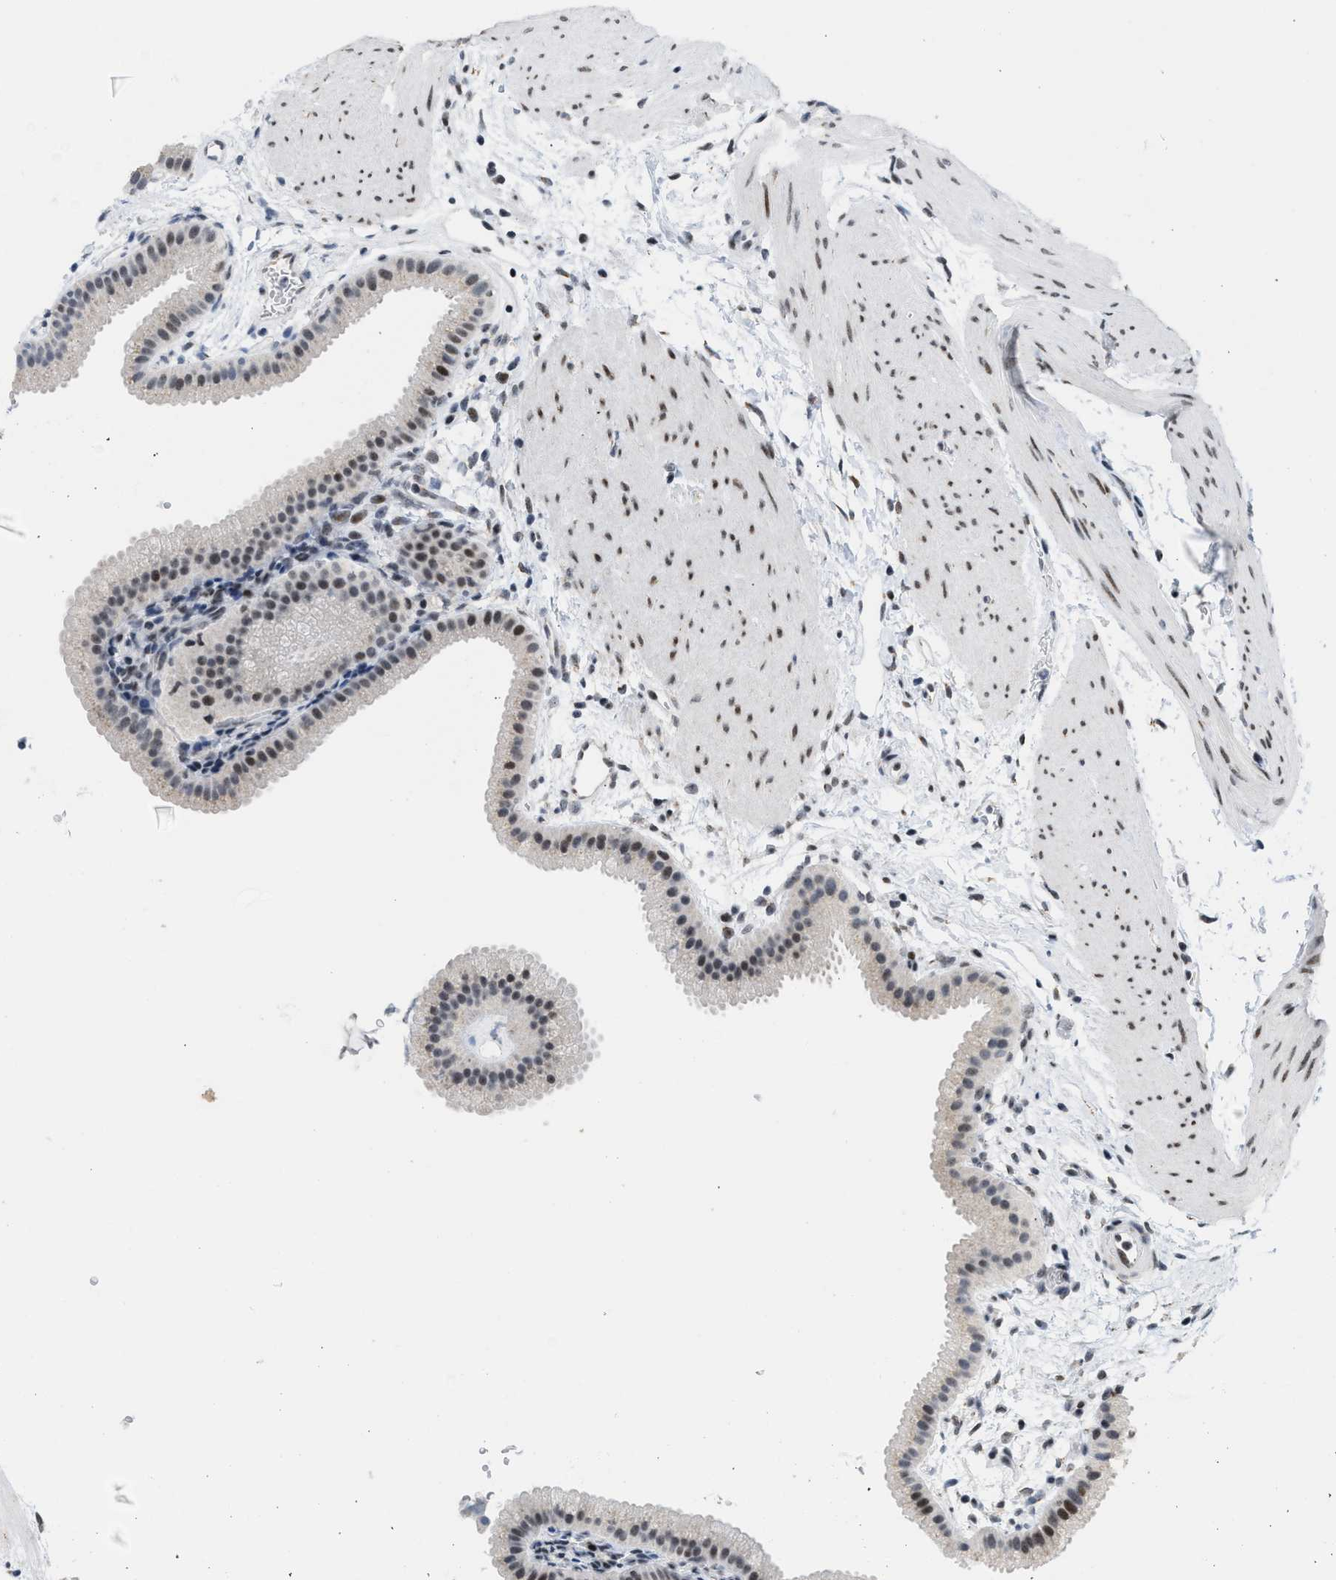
{"staining": {"intensity": "moderate", "quantity": ">75%", "location": "nuclear"}, "tissue": "gallbladder", "cell_type": "Glandular cells", "image_type": "normal", "snomed": [{"axis": "morphology", "description": "Normal tissue, NOS"}, {"axis": "topography", "description": "Gallbladder"}], "caption": "High-power microscopy captured an immunohistochemistry image of benign gallbladder, revealing moderate nuclear staining in approximately >75% of glandular cells.", "gene": "TERF2IP", "patient": {"sex": "female", "age": 64}}